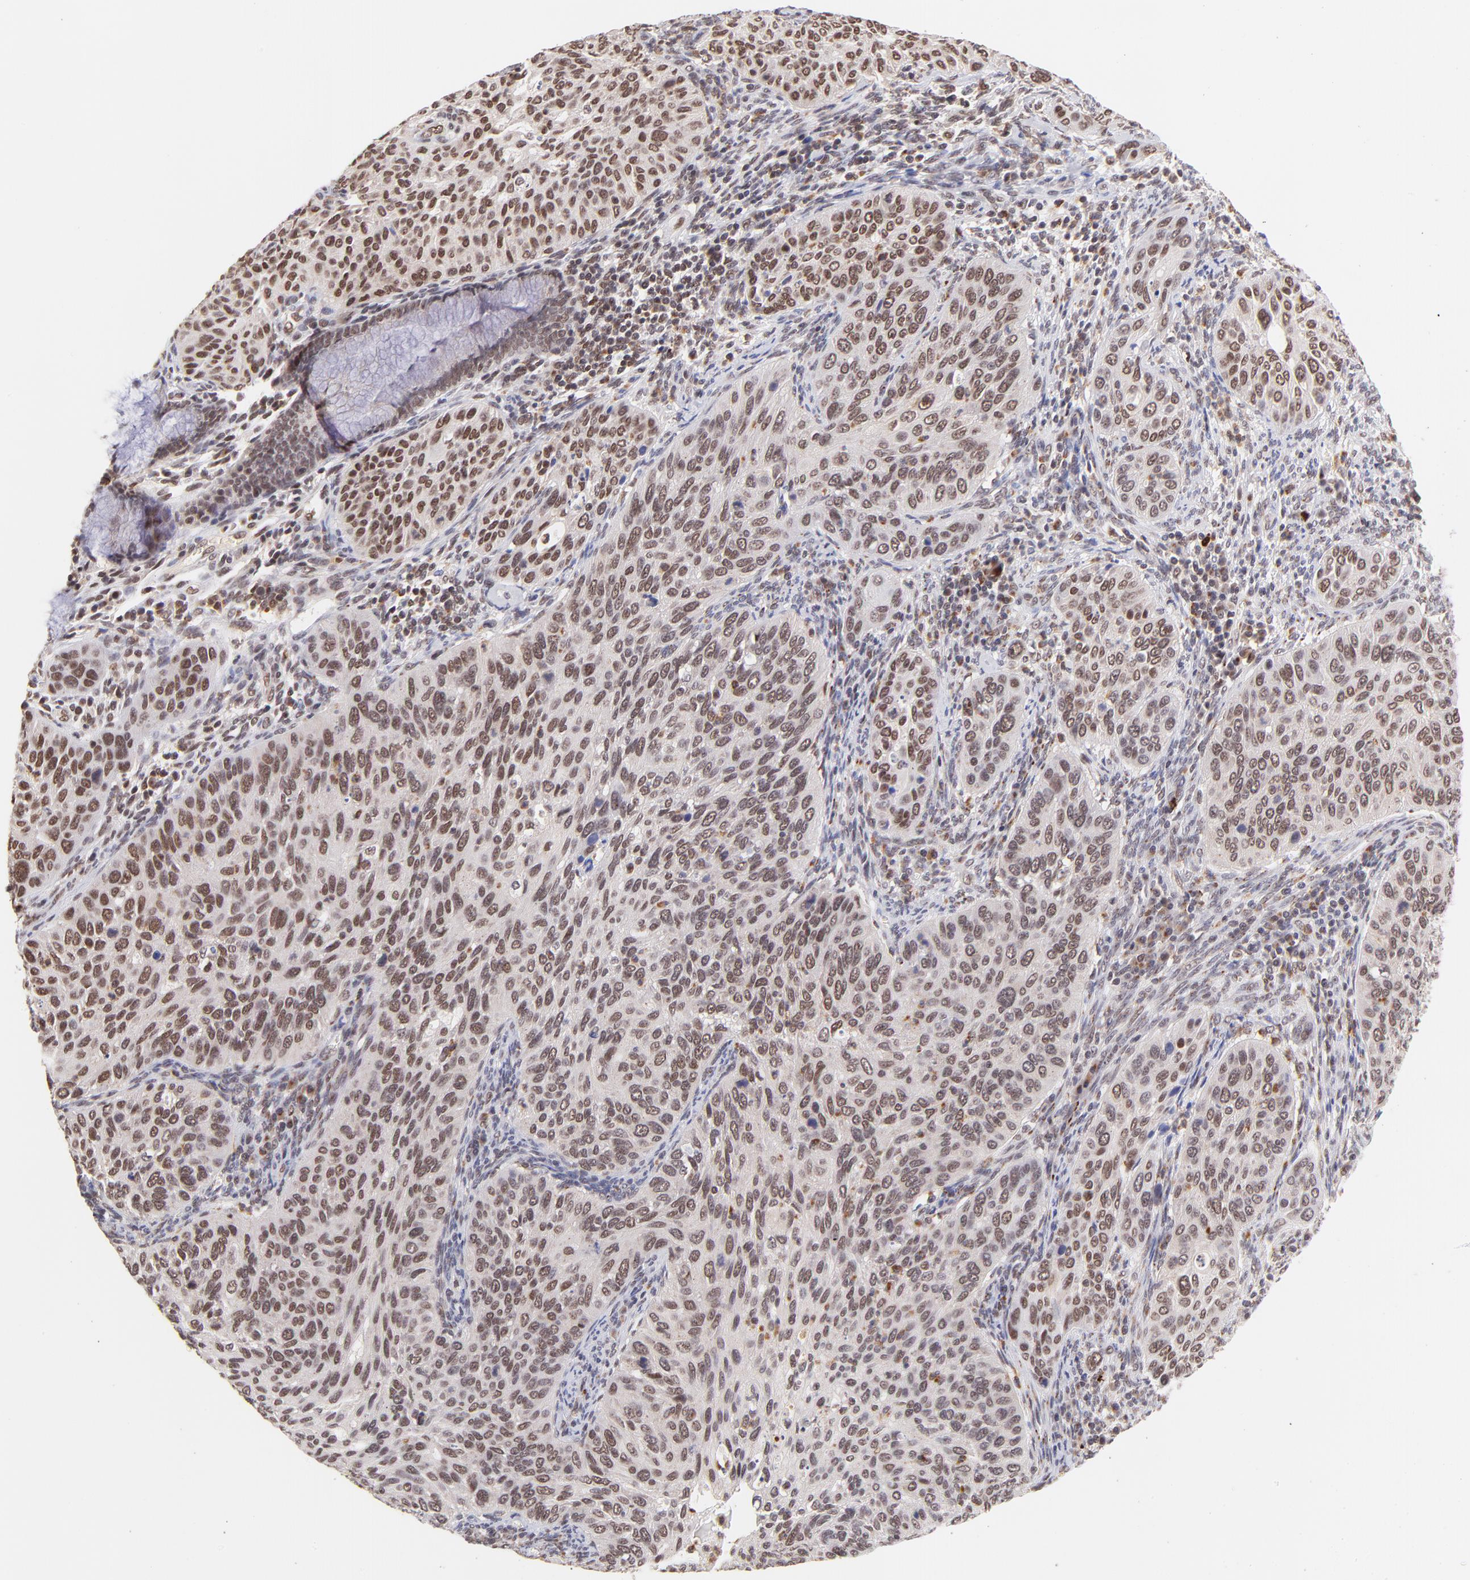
{"staining": {"intensity": "moderate", "quantity": ">75%", "location": "nuclear"}, "tissue": "cervical cancer", "cell_type": "Tumor cells", "image_type": "cancer", "snomed": [{"axis": "morphology", "description": "Squamous cell carcinoma, NOS"}, {"axis": "topography", "description": "Cervix"}], "caption": "Cervical squamous cell carcinoma was stained to show a protein in brown. There is medium levels of moderate nuclear positivity in about >75% of tumor cells.", "gene": "MED12", "patient": {"sex": "female", "age": 57}}